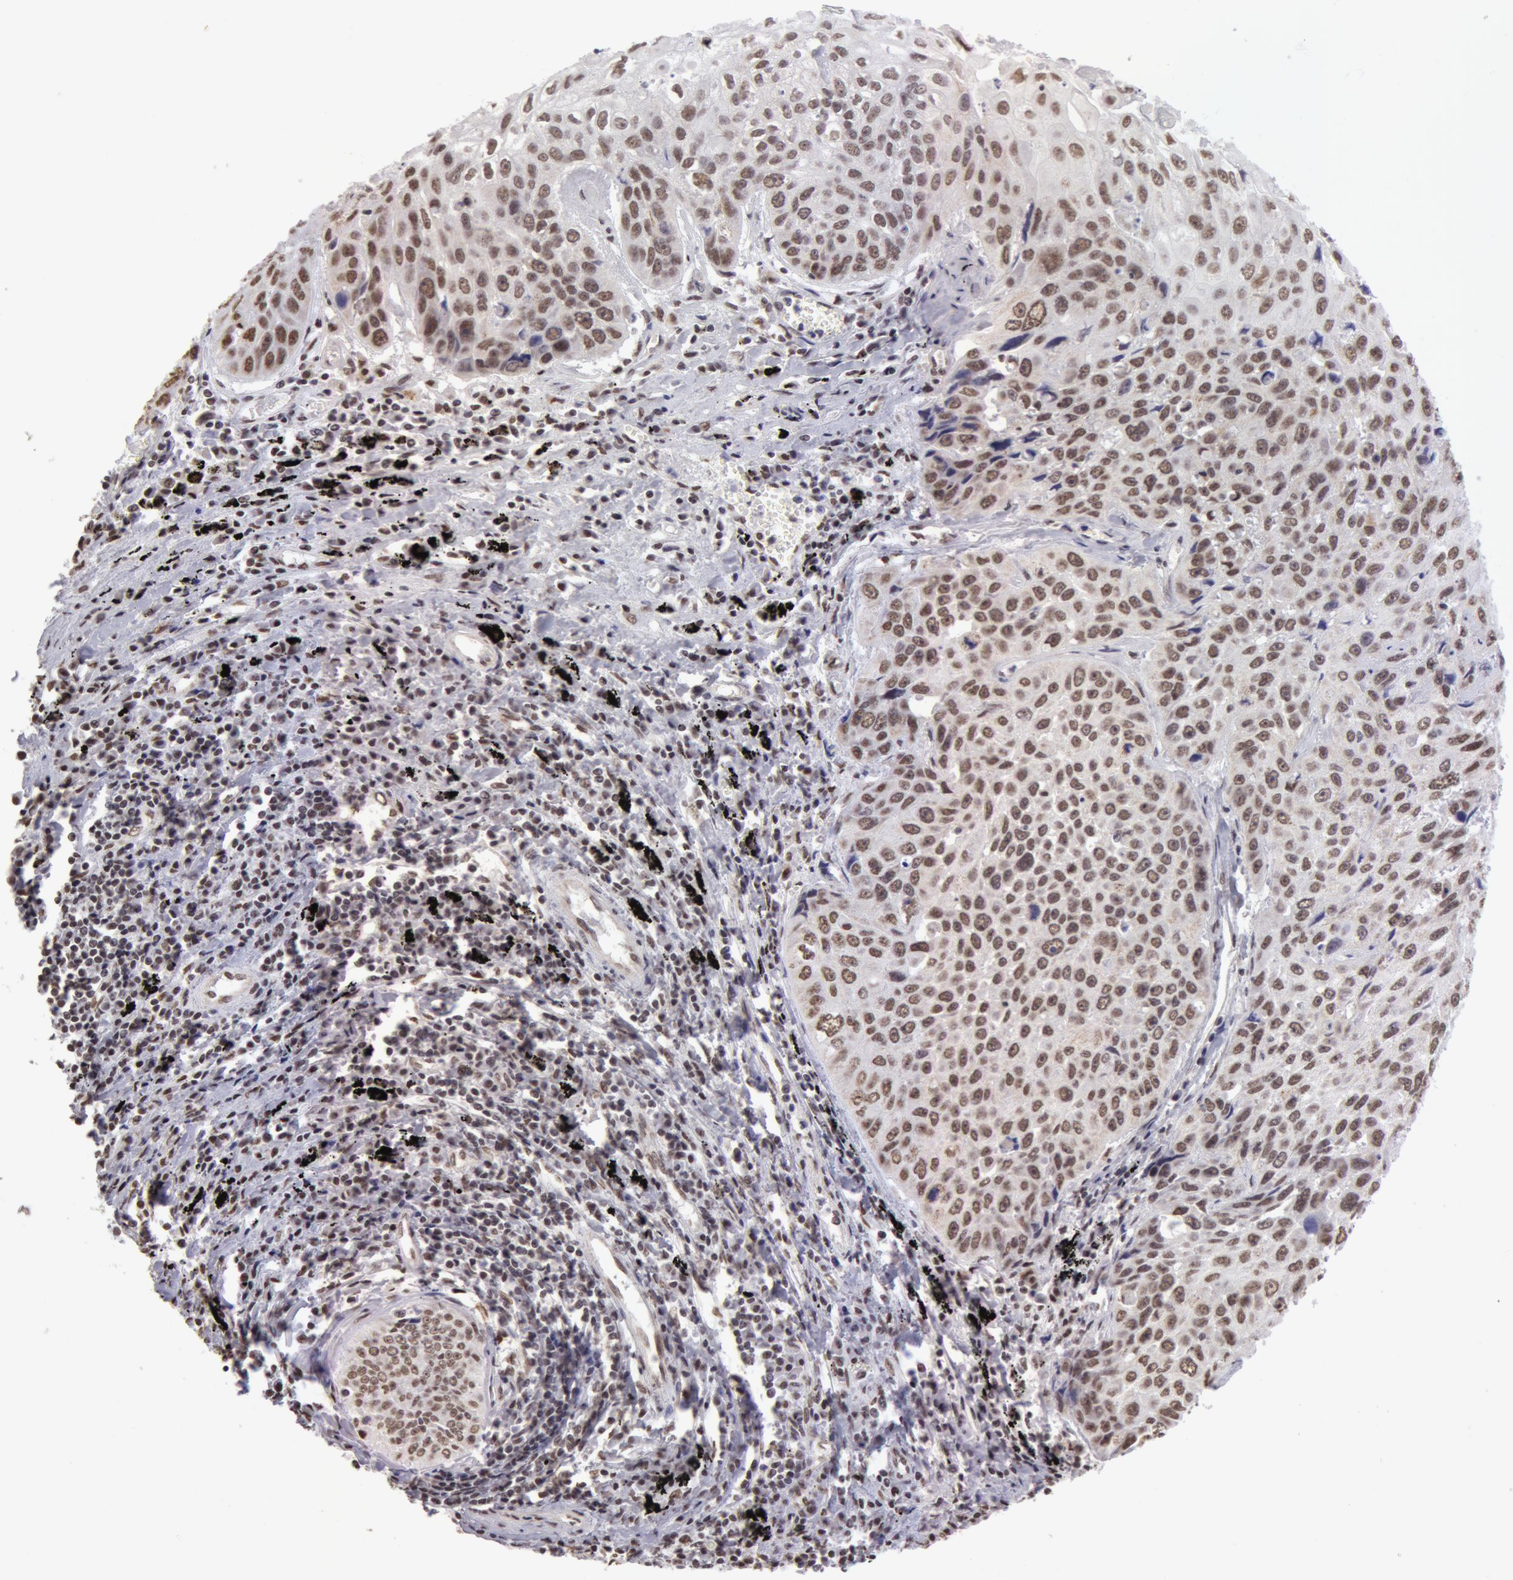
{"staining": {"intensity": "weak", "quantity": "25%-75%", "location": "nuclear"}, "tissue": "lung cancer", "cell_type": "Tumor cells", "image_type": "cancer", "snomed": [{"axis": "morphology", "description": "Adenocarcinoma, NOS"}, {"axis": "topography", "description": "Lung"}], "caption": "Immunohistochemical staining of human lung cancer shows low levels of weak nuclear positivity in approximately 25%-75% of tumor cells. (IHC, brightfield microscopy, high magnification).", "gene": "VRTN", "patient": {"sex": "male", "age": 60}}